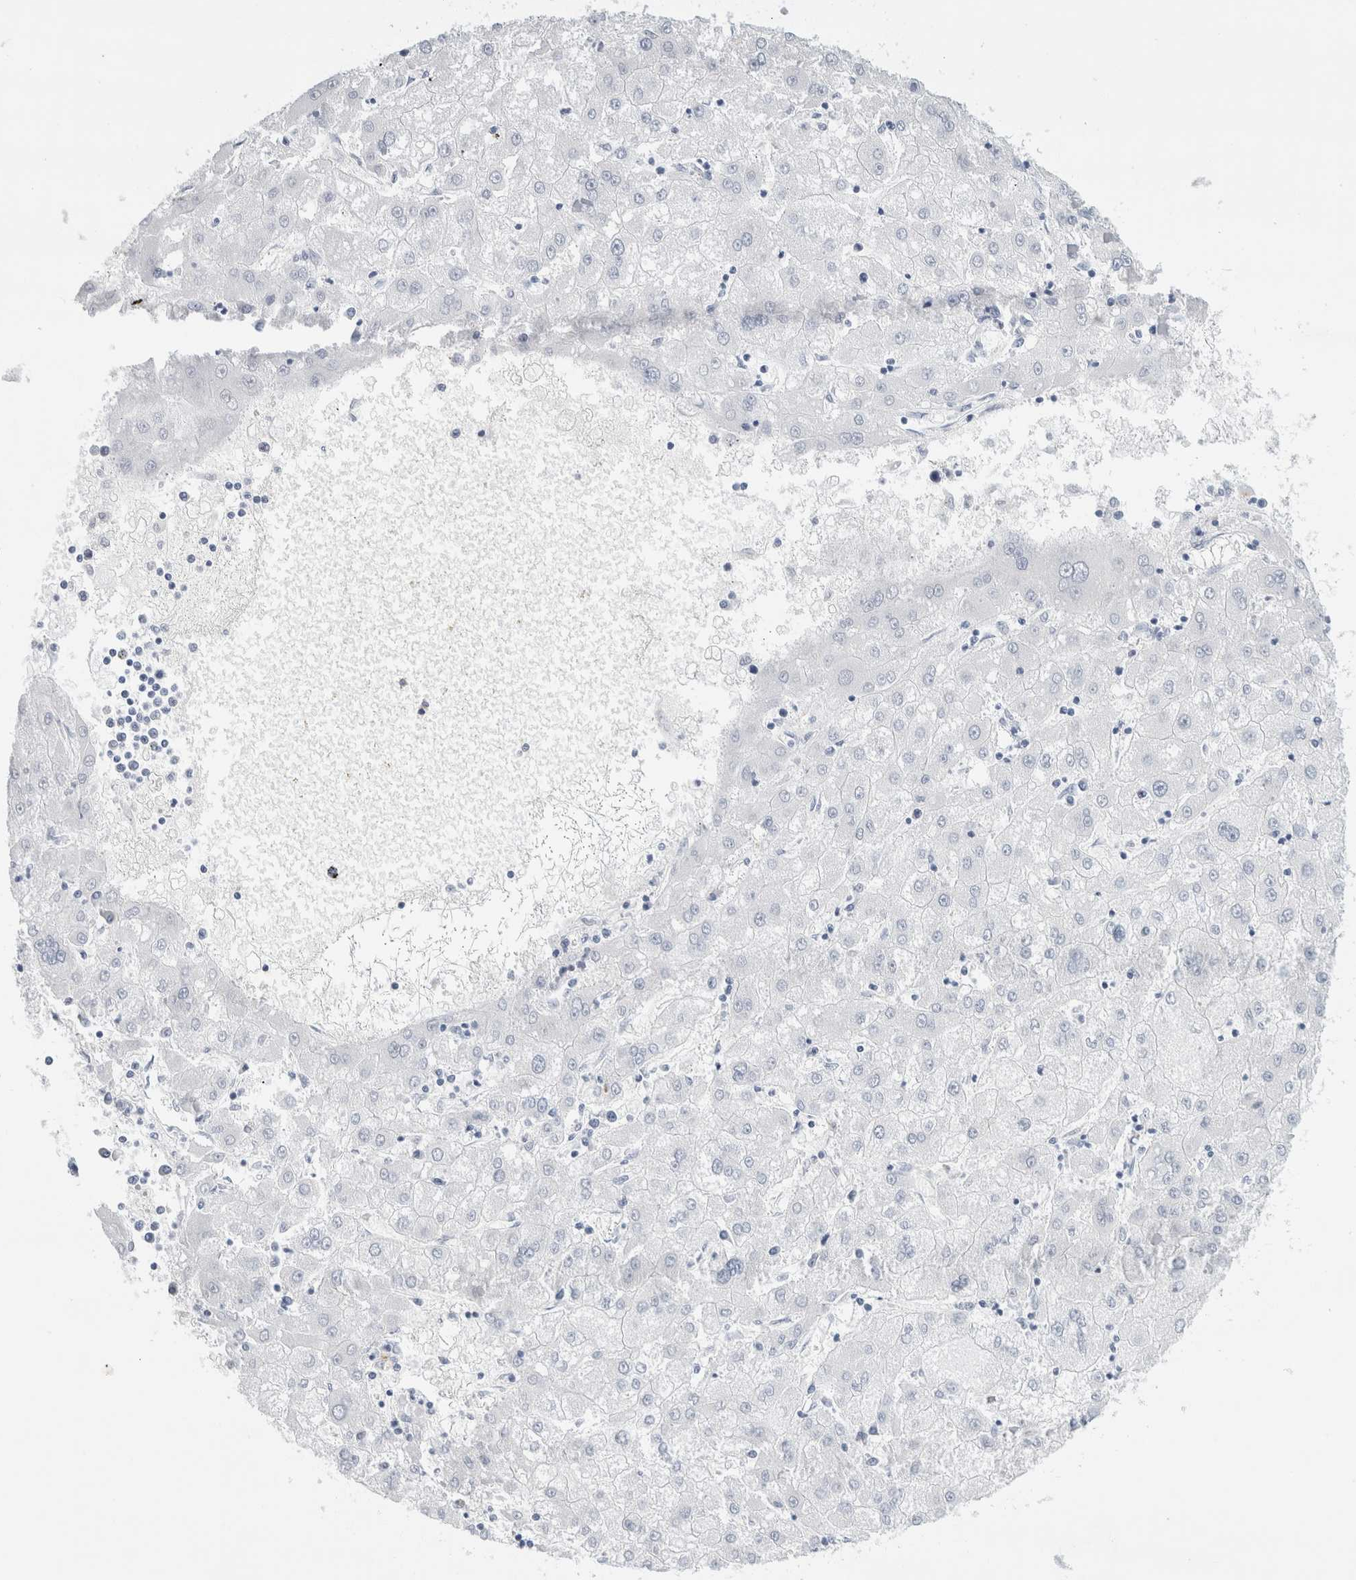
{"staining": {"intensity": "negative", "quantity": "none", "location": "none"}, "tissue": "liver cancer", "cell_type": "Tumor cells", "image_type": "cancer", "snomed": [{"axis": "morphology", "description": "Carcinoma, Hepatocellular, NOS"}, {"axis": "topography", "description": "Liver"}], "caption": "The micrograph displays no significant positivity in tumor cells of liver cancer.", "gene": "SLC22A12", "patient": {"sex": "male", "age": 72}}